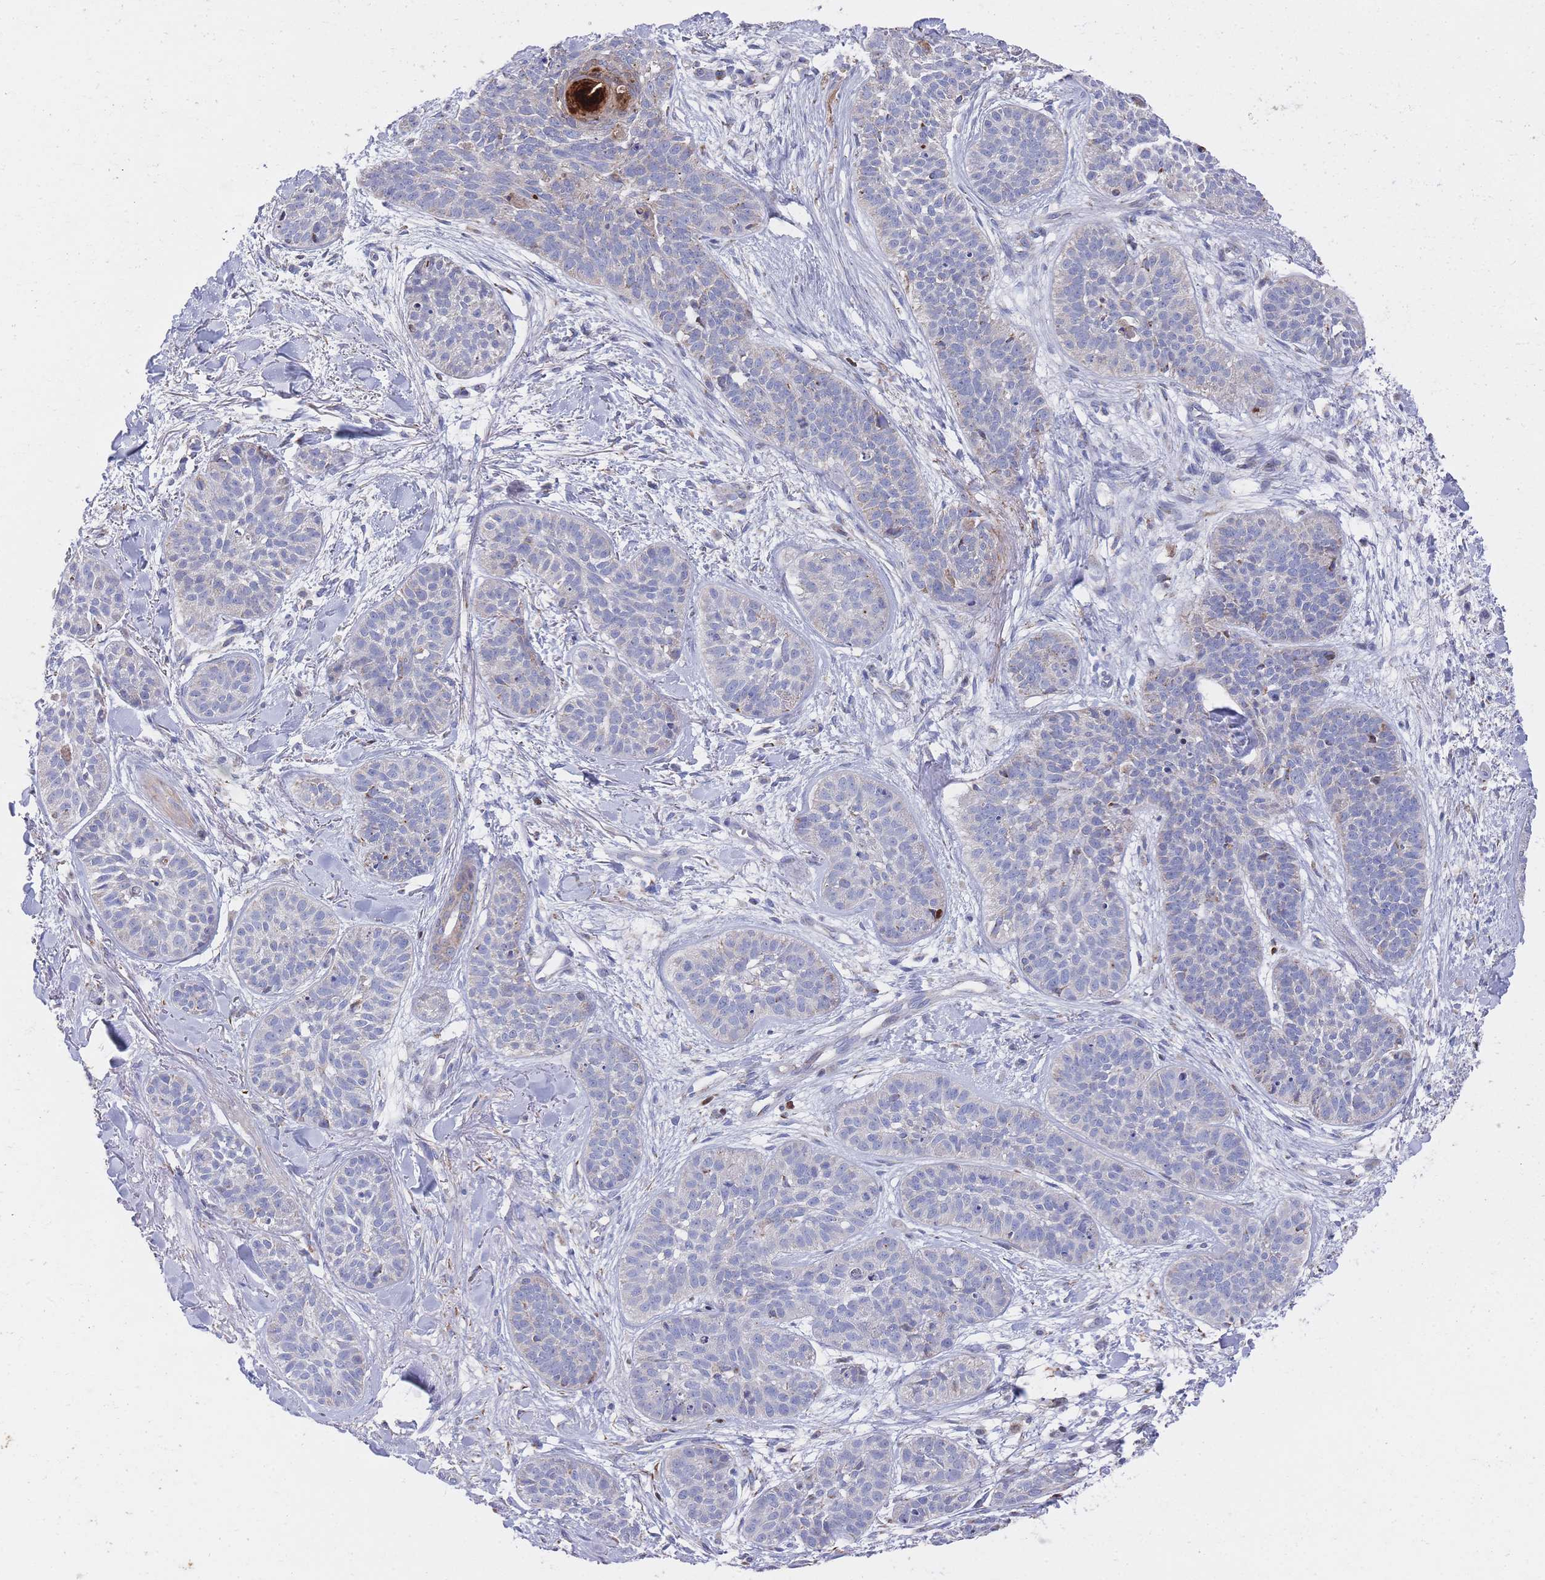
{"staining": {"intensity": "negative", "quantity": "none", "location": "none"}, "tissue": "skin cancer", "cell_type": "Tumor cells", "image_type": "cancer", "snomed": [{"axis": "morphology", "description": "Basal cell carcinoma"}, {"axis": "topography", "description": "Skin"}], "caption": "Immunohistochemistry histopathology image of human skin basal cell carcinoma stained for a protein (brown), which shows no positivity in tumor cells.", "gene": "IKZF4", "patient": {"sex": "male", "age": 52}}